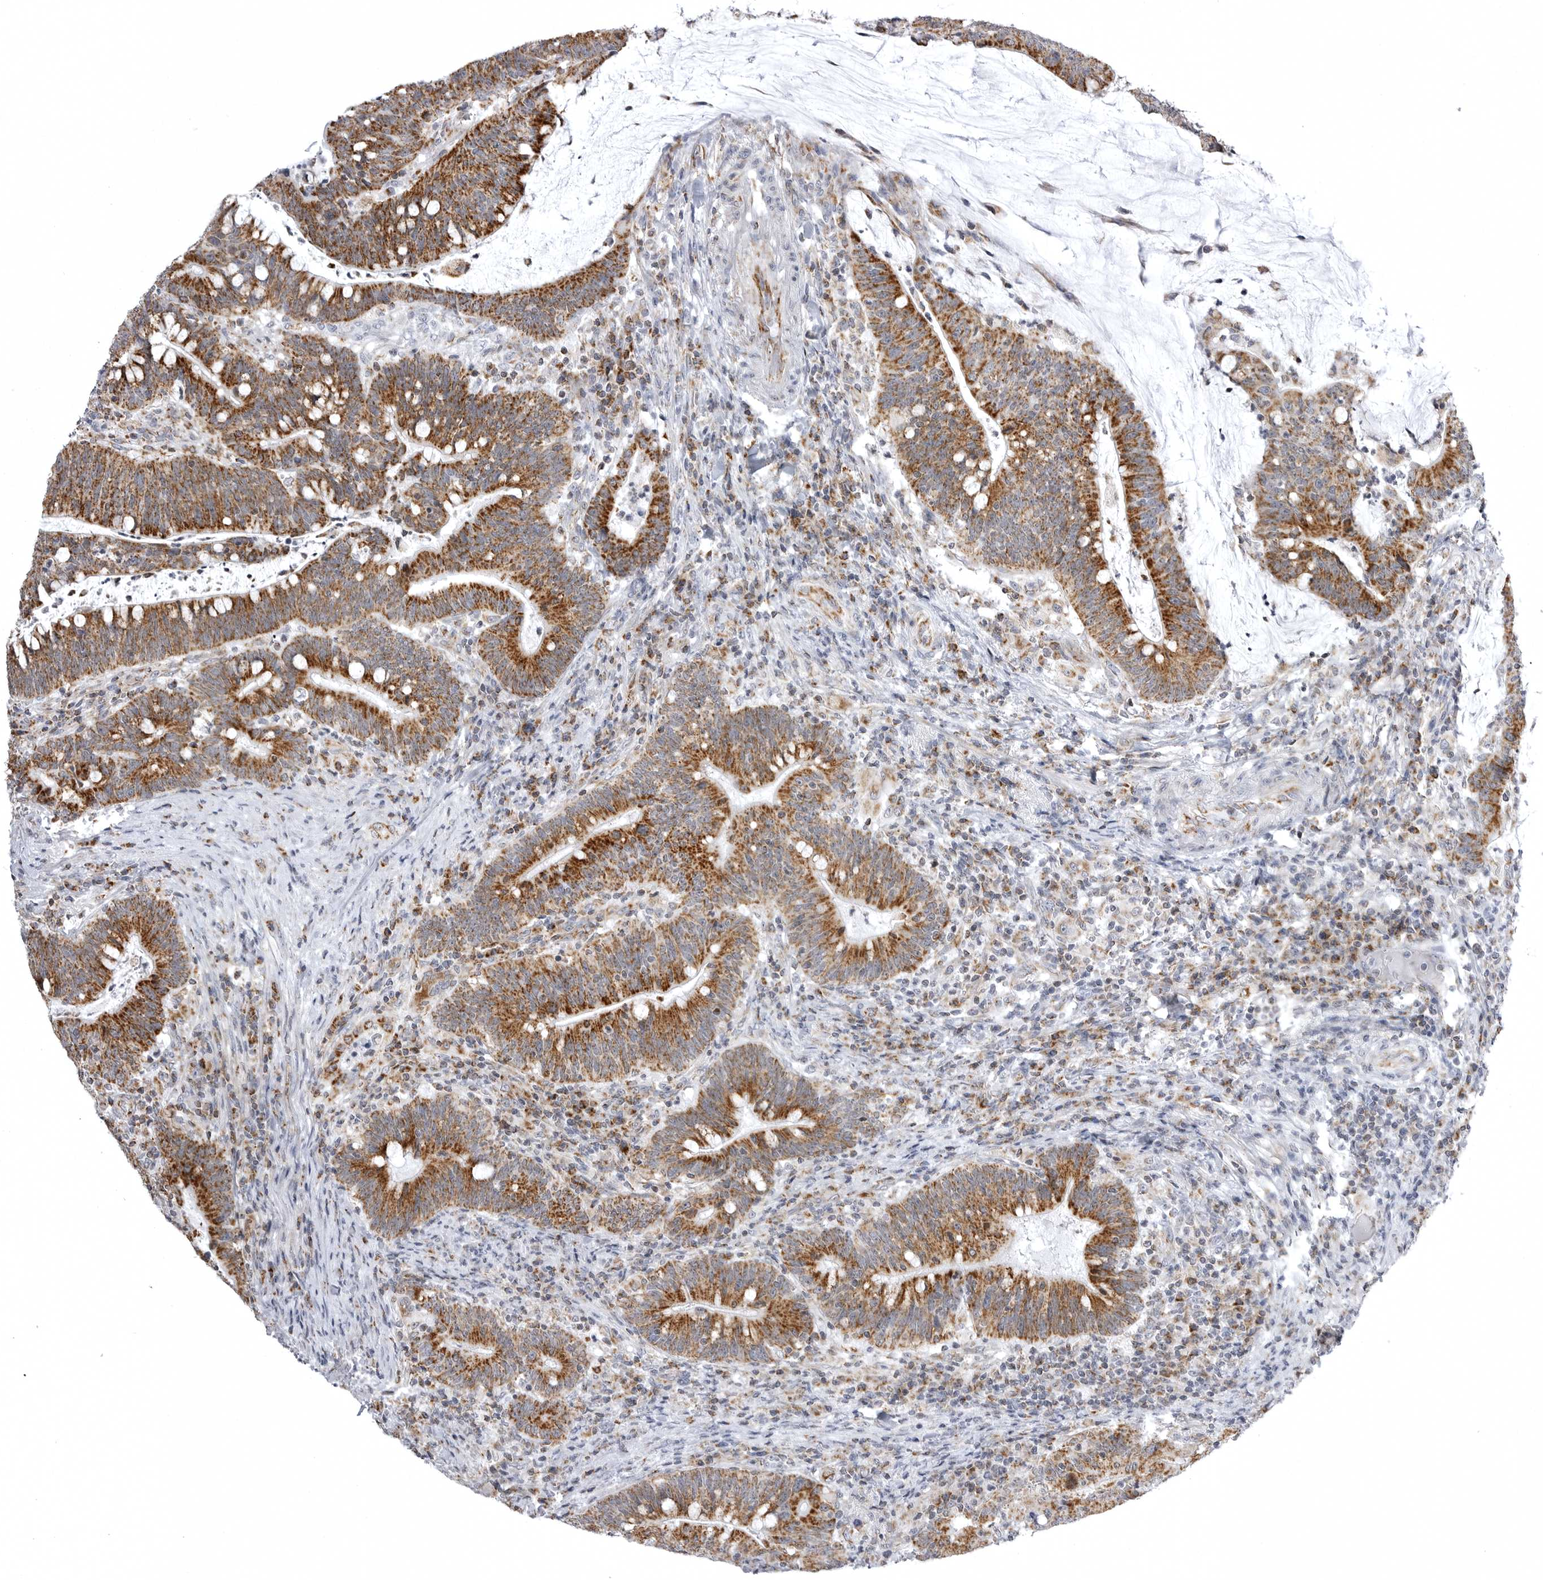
{"staining": {"intensity": "strong", "quantity": ">75%", "location": "cytoplasmic/membranous"}, "tissue": "colorectal cancer", "cell_type": "Tumor cells", "image_type": "cancer", "snomed": [{"axis": "morphology", "description": "Adenocarcinoma, NOS"}, {"axis": "topography", "description": "Colon"}], "caption": "Protein staining displays strong cytoplasmic/membranous staining in approximately >75% of tumor cells in colorectal adenocarcinoma.", "gene": "TUFM", "patient": {"sex": "female", "age": 66}}